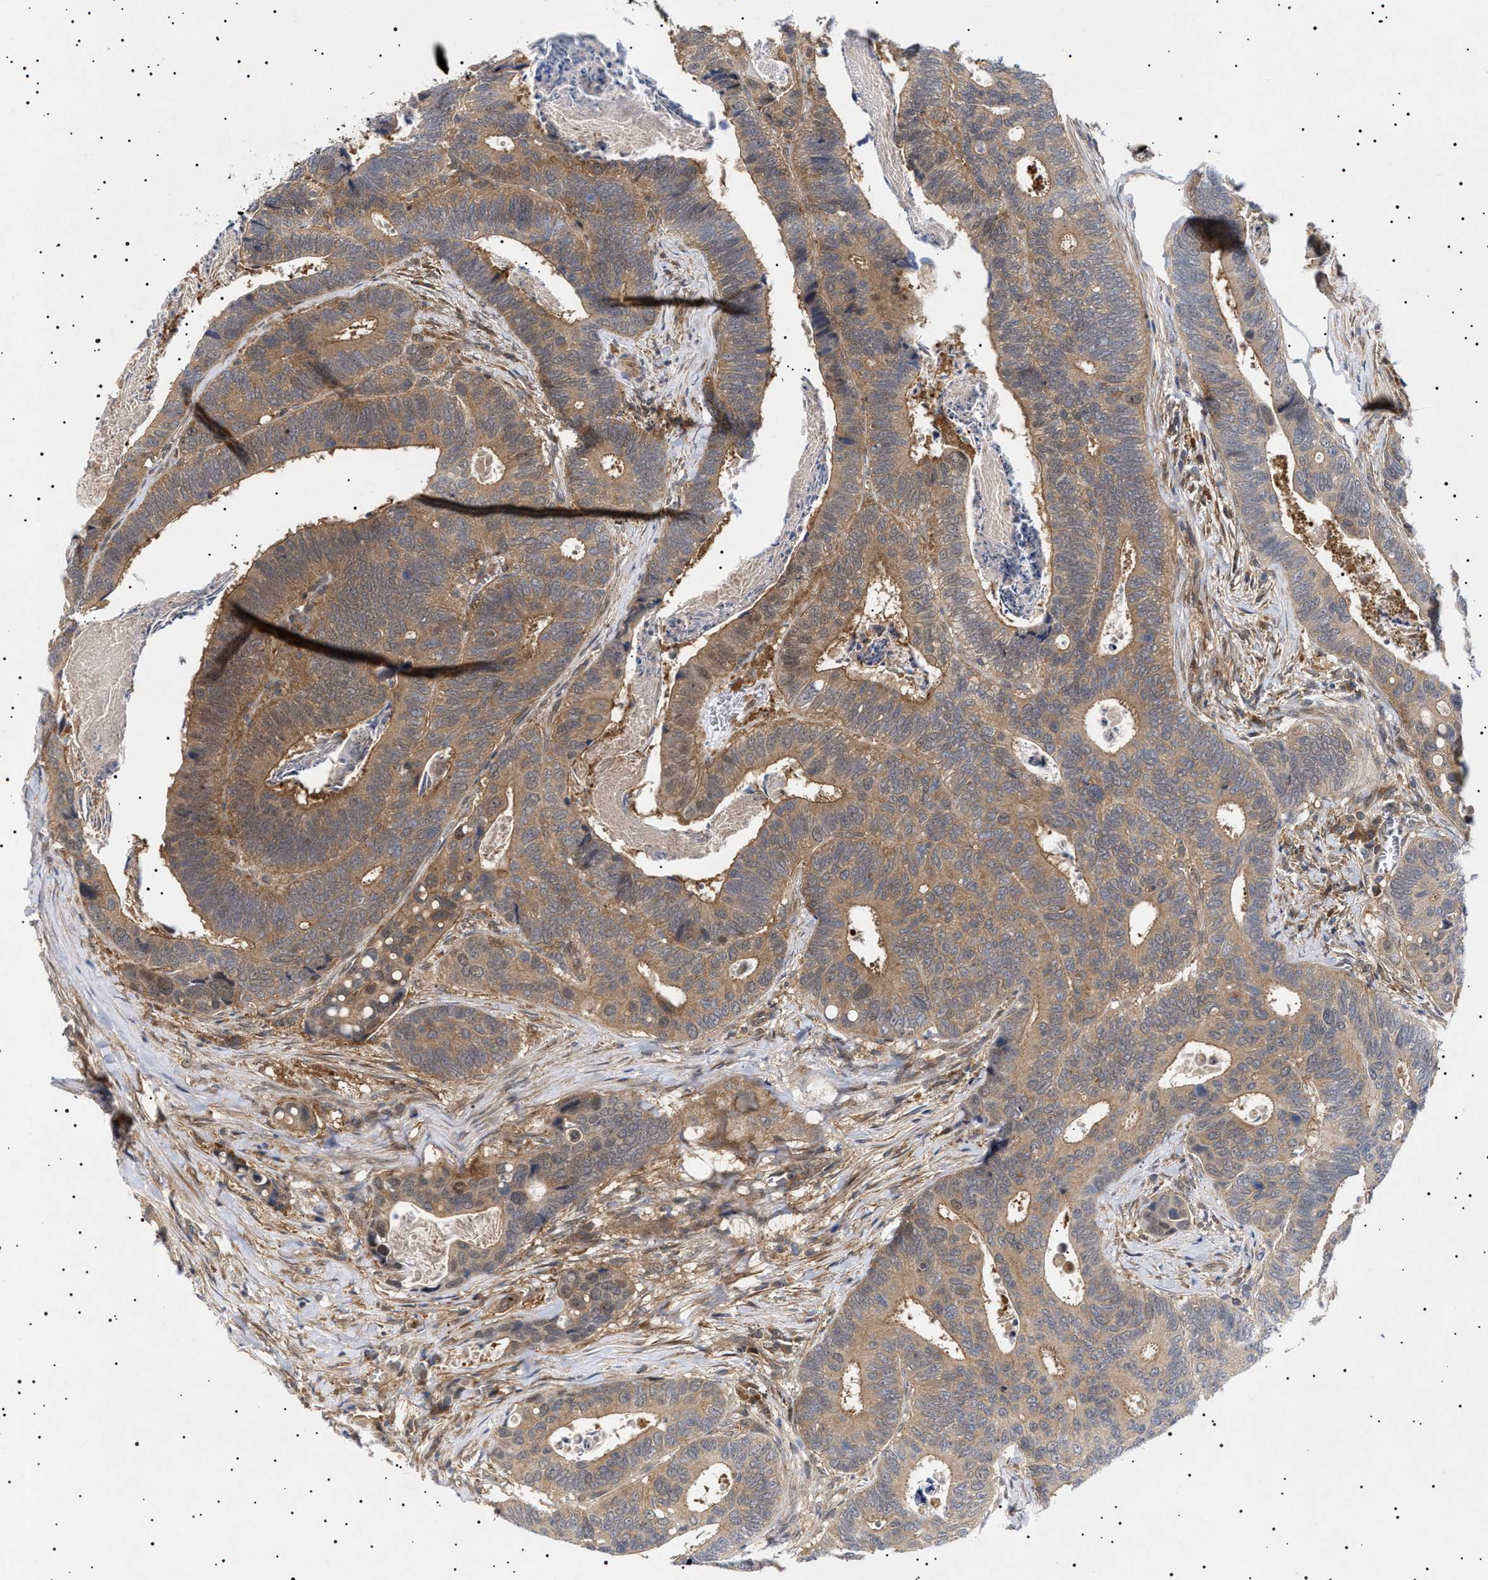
{"staining": {"intensity": "moderate", "quantity": ">75%", "location": "cytoplasmic/membranous"}, "tissue": "colorectal cancer", "cell_type": "Tumor cells", "image_type": "cancer", "snomed": [{"axis": "morphology", "description": "Inflammation, NOS"}, {"axis": "morphology", "description": "Adenocarcinoma, NOS"}, {"axis": "topography", "description": "Colon"}], "caption": "An image of human colorectal cancer stained for a protein displays moderate cytoplasmic/membranous brown staining in tumor cells.", "gene": "NPLOC4", "patient": {"sex": "male", "age": 72}}